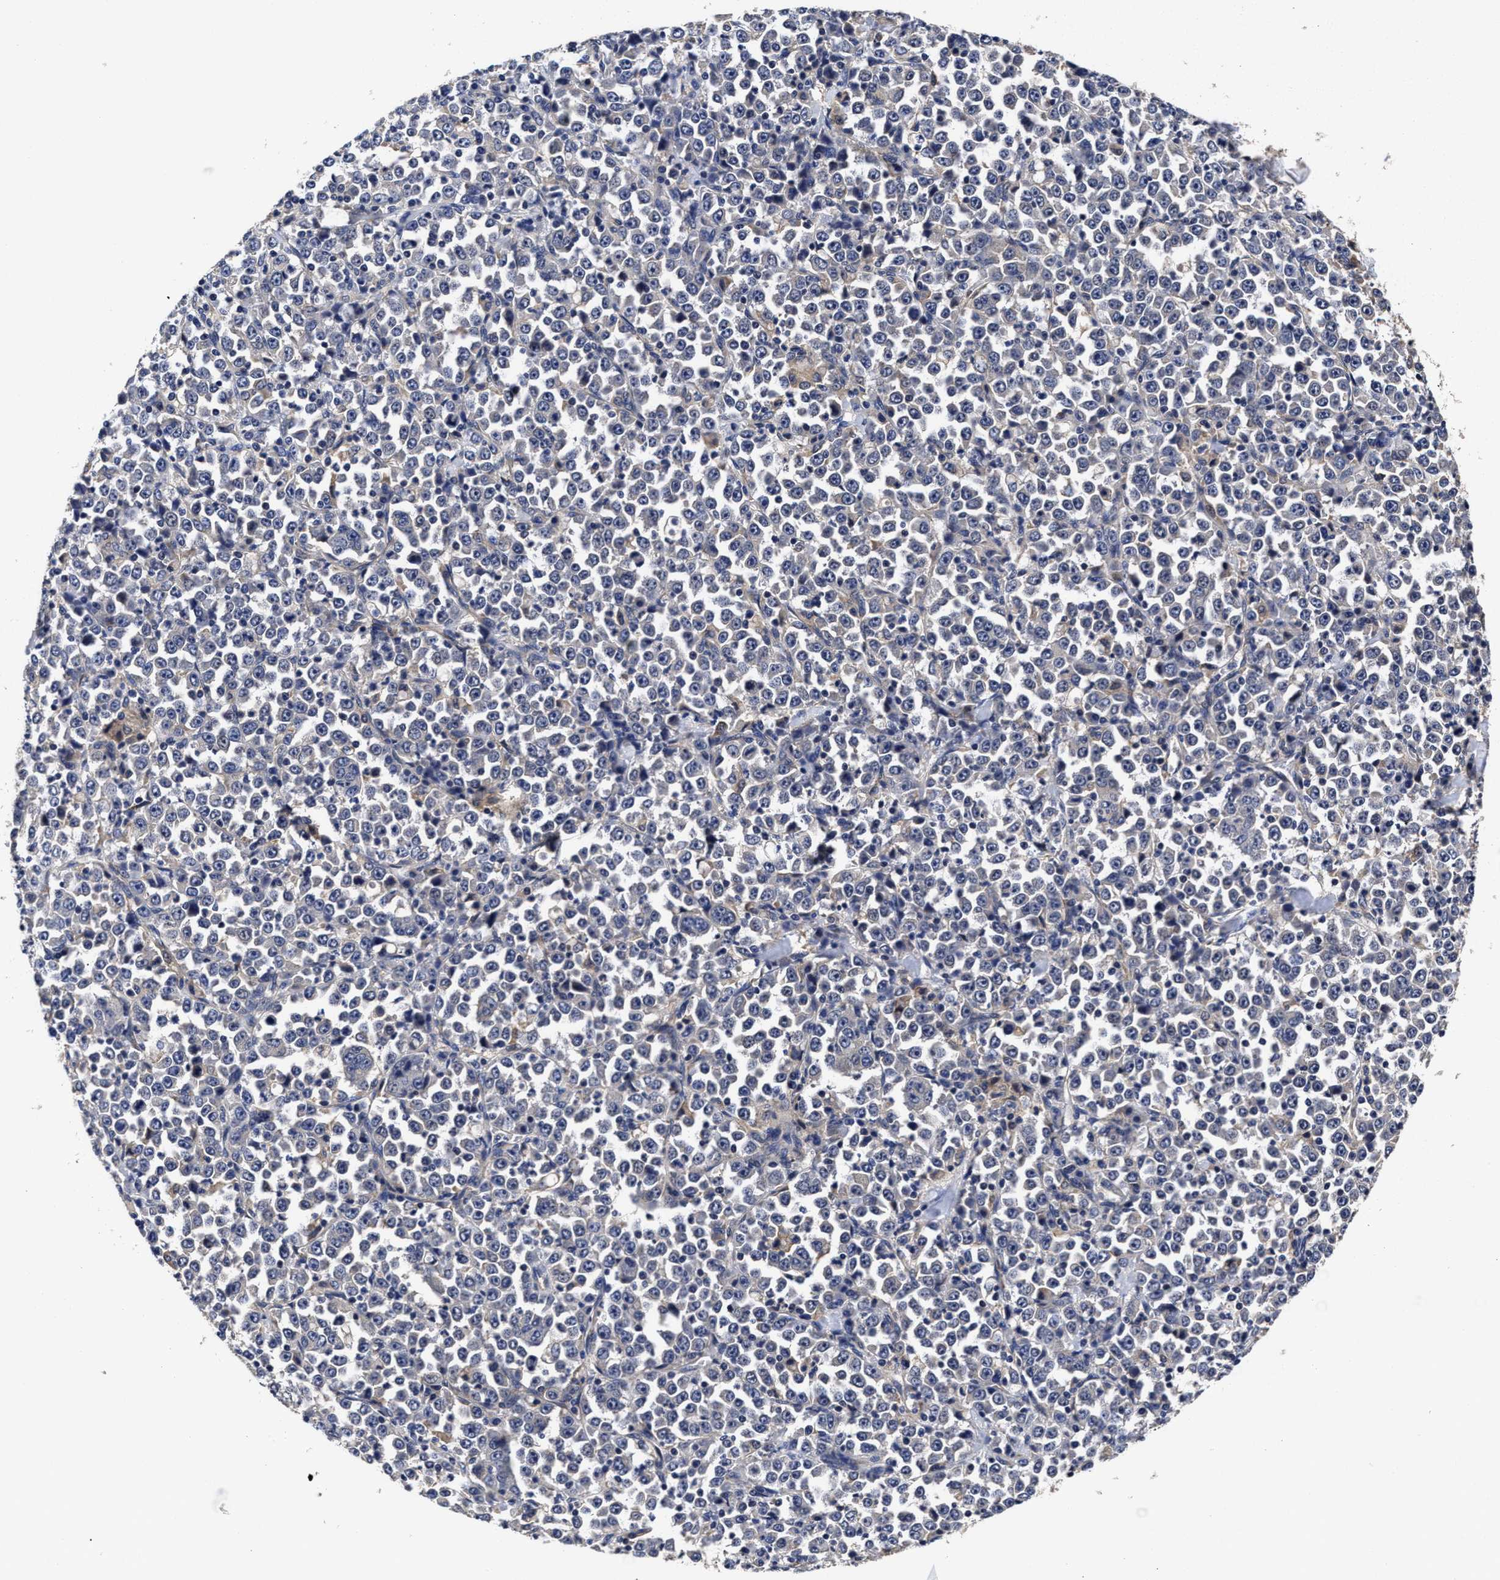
{"staining": {"intensity": "negative", "quantity": "none", "location": "none"}, "tissue": "stomach cancer", "cell_type": "Tumor cells", "image_type": "cancer", "snomed": [{"axis": "morphology", "description": "Normal tissue, NOS"}, {"axis": "morphology", "description": "Adenocarcinoma, NOS"}, {"axis": "topography", "description": "Stomach, upper"}, {"axis": "topography", "description": "Stomach"}], "caption": "The micrograph reveals no significant positivity in tumor cells of stomach cancer.", "gene": "SOCS5", "patient": {"sex": "male", "age": 59}}